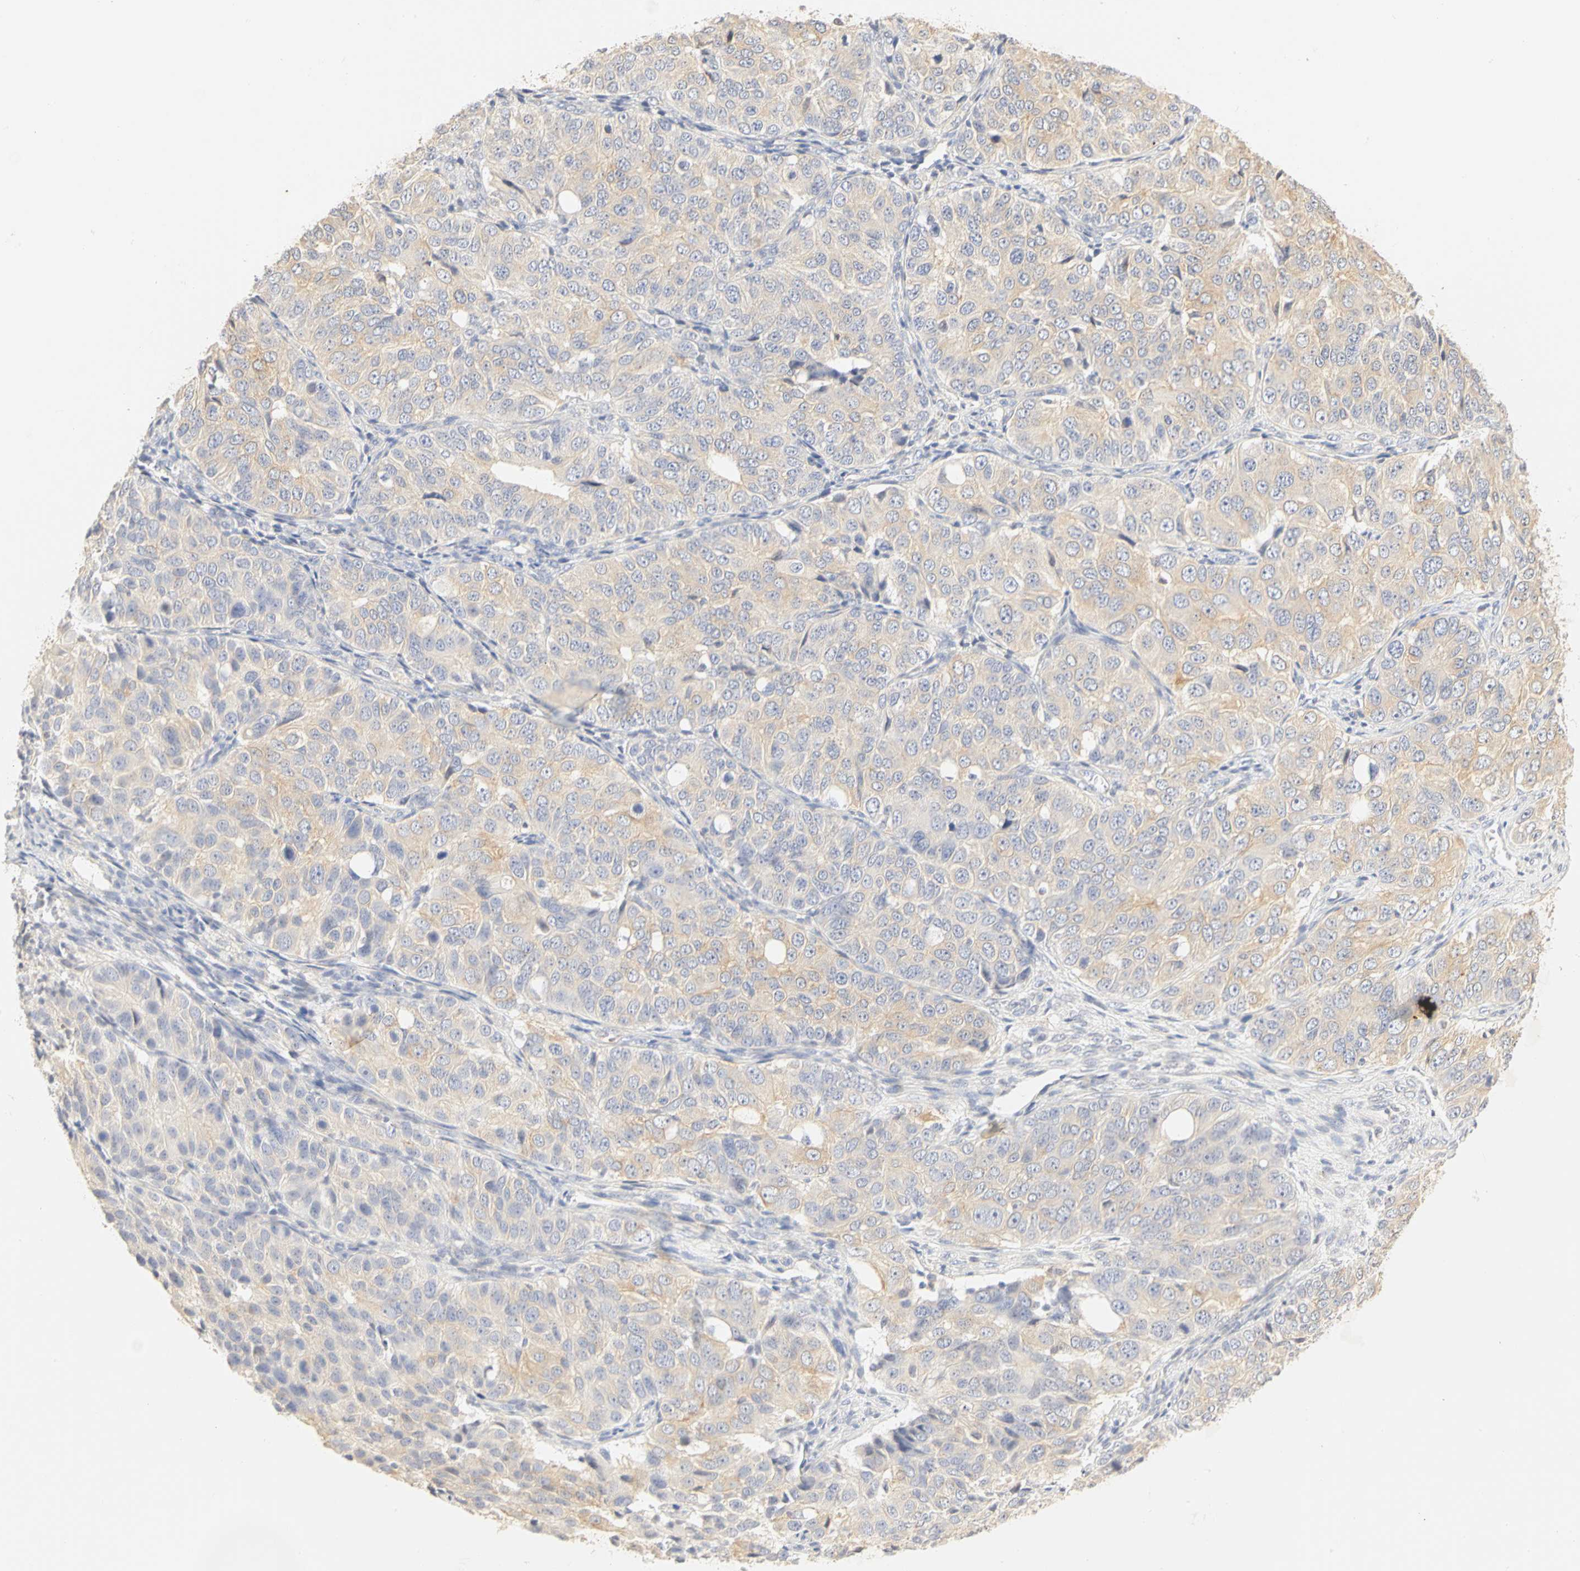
{"staining": {"intensity": "moderate", "quantity": ">75%", "location": "cytoplasmic/membranous"}, "tissue": "ovarian cancer", "cell_type": "Tumor cells", "image_type": "cancer", "snomed": [{"axis": "morphology", "description": "Carcinoma, endometroid"}, {"axis": "topography", "description": "Ovary"}], "caption": "Approximately >75% of tumor cells in human ovarian cancer (endometroid carcinoma) show moderate cytoplasmic/membranous protein staining as visualized by brown immunohistochemical staining.", "gene": "GNRH2", "patient": {"sex": "female", "age": 51}}